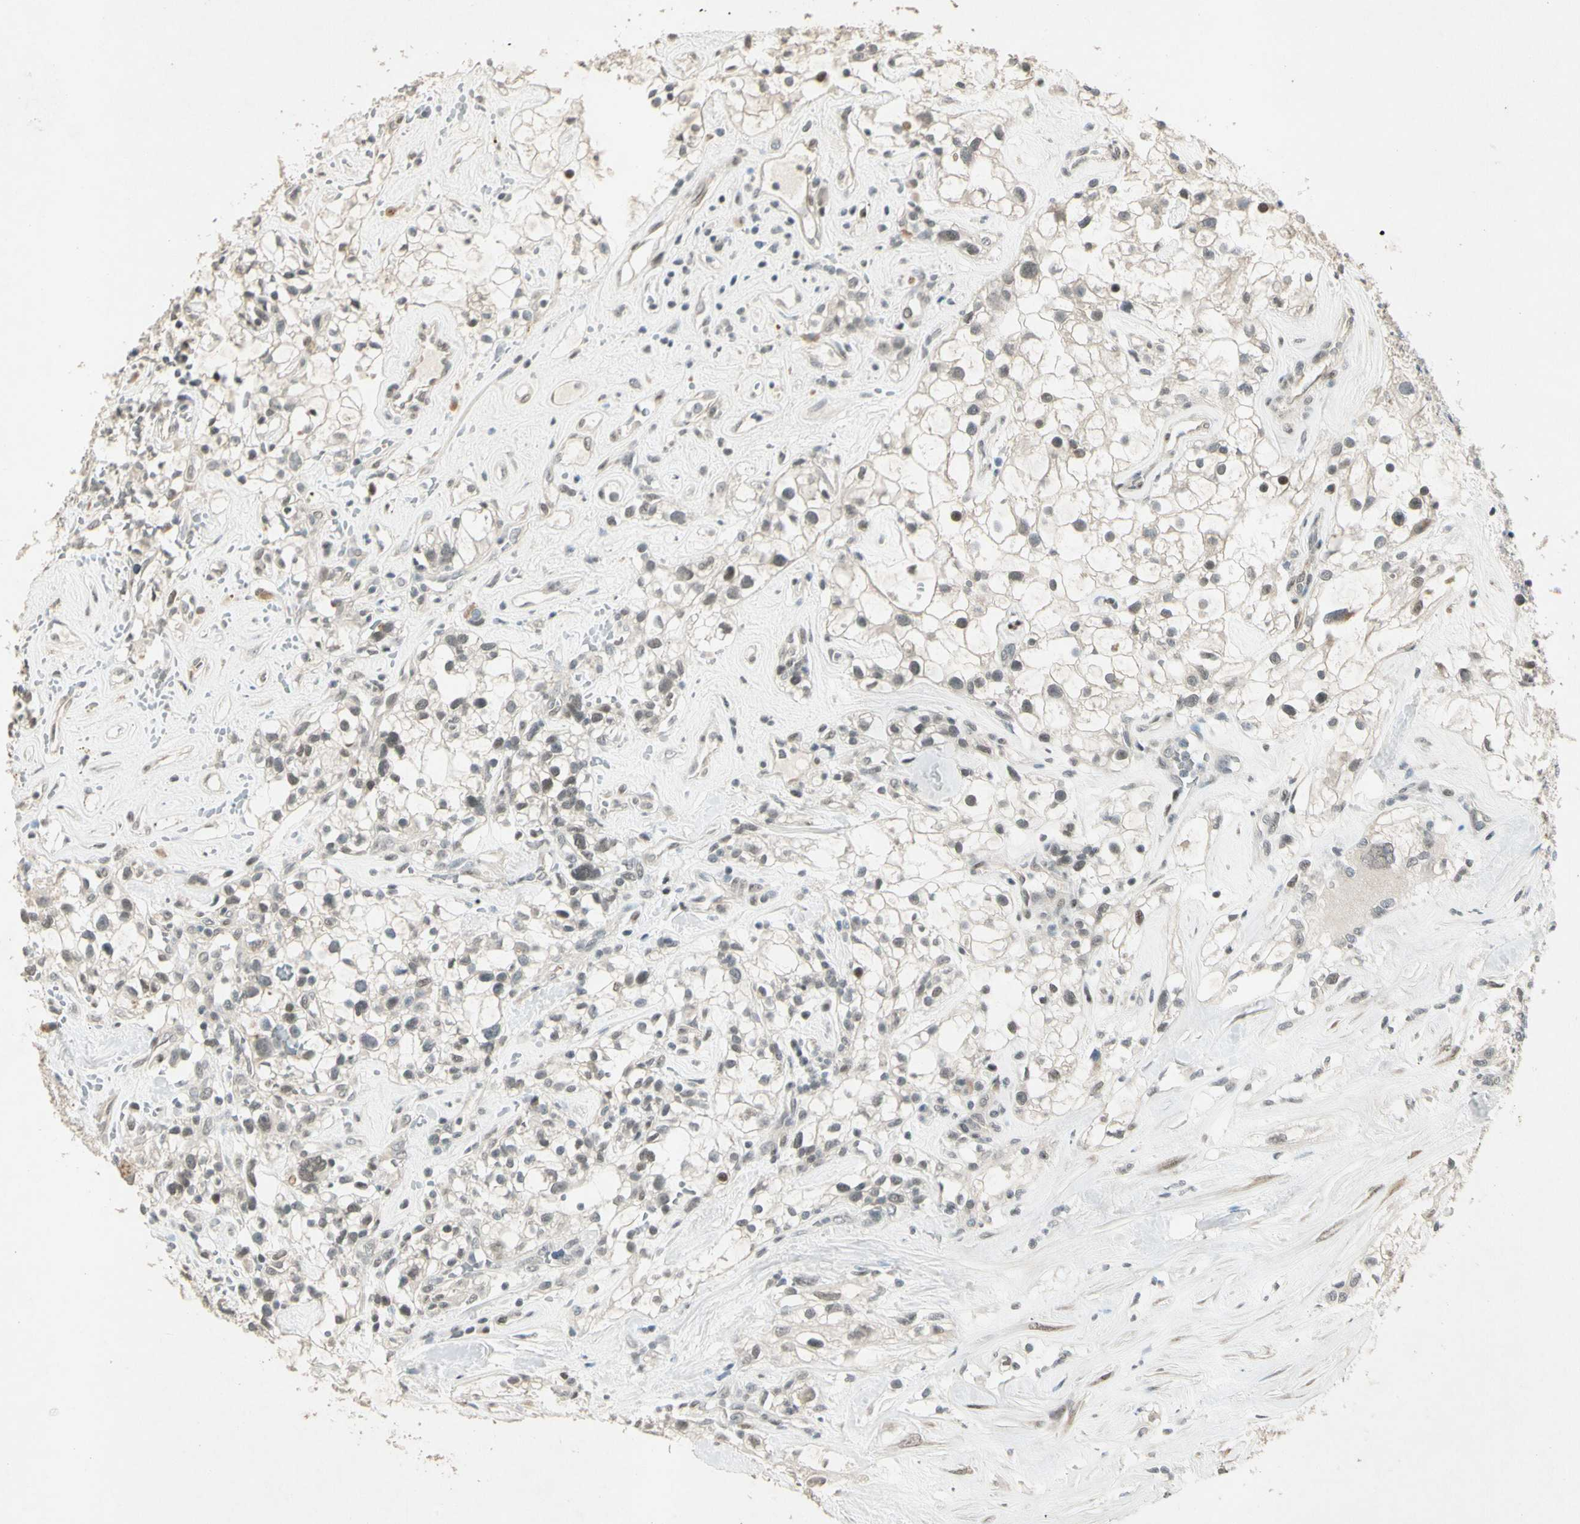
{"staining": {"intensity": "weak", "quantity": "25%-75%", "location": "cytoplasmic/membranous,nuclear"}, "tissue": "renal cancer", "cell_type": "Tumor cells", "image_type": "cancer", "snomed": [{"axis": "morphology", "description": "Adenocarcinoma, NOS"}, {"axis": "topography", "description": "Kidney"}], "caption": "The photomicrograph reveals immunohistochemical staining of renal cancer. There is weak cytoplasmic/membranous and nuclear expression is present in about 25%-75% of tumor cells.", "gene": "ZBTB4", "patient": {"sex": "female", "age": 60}}